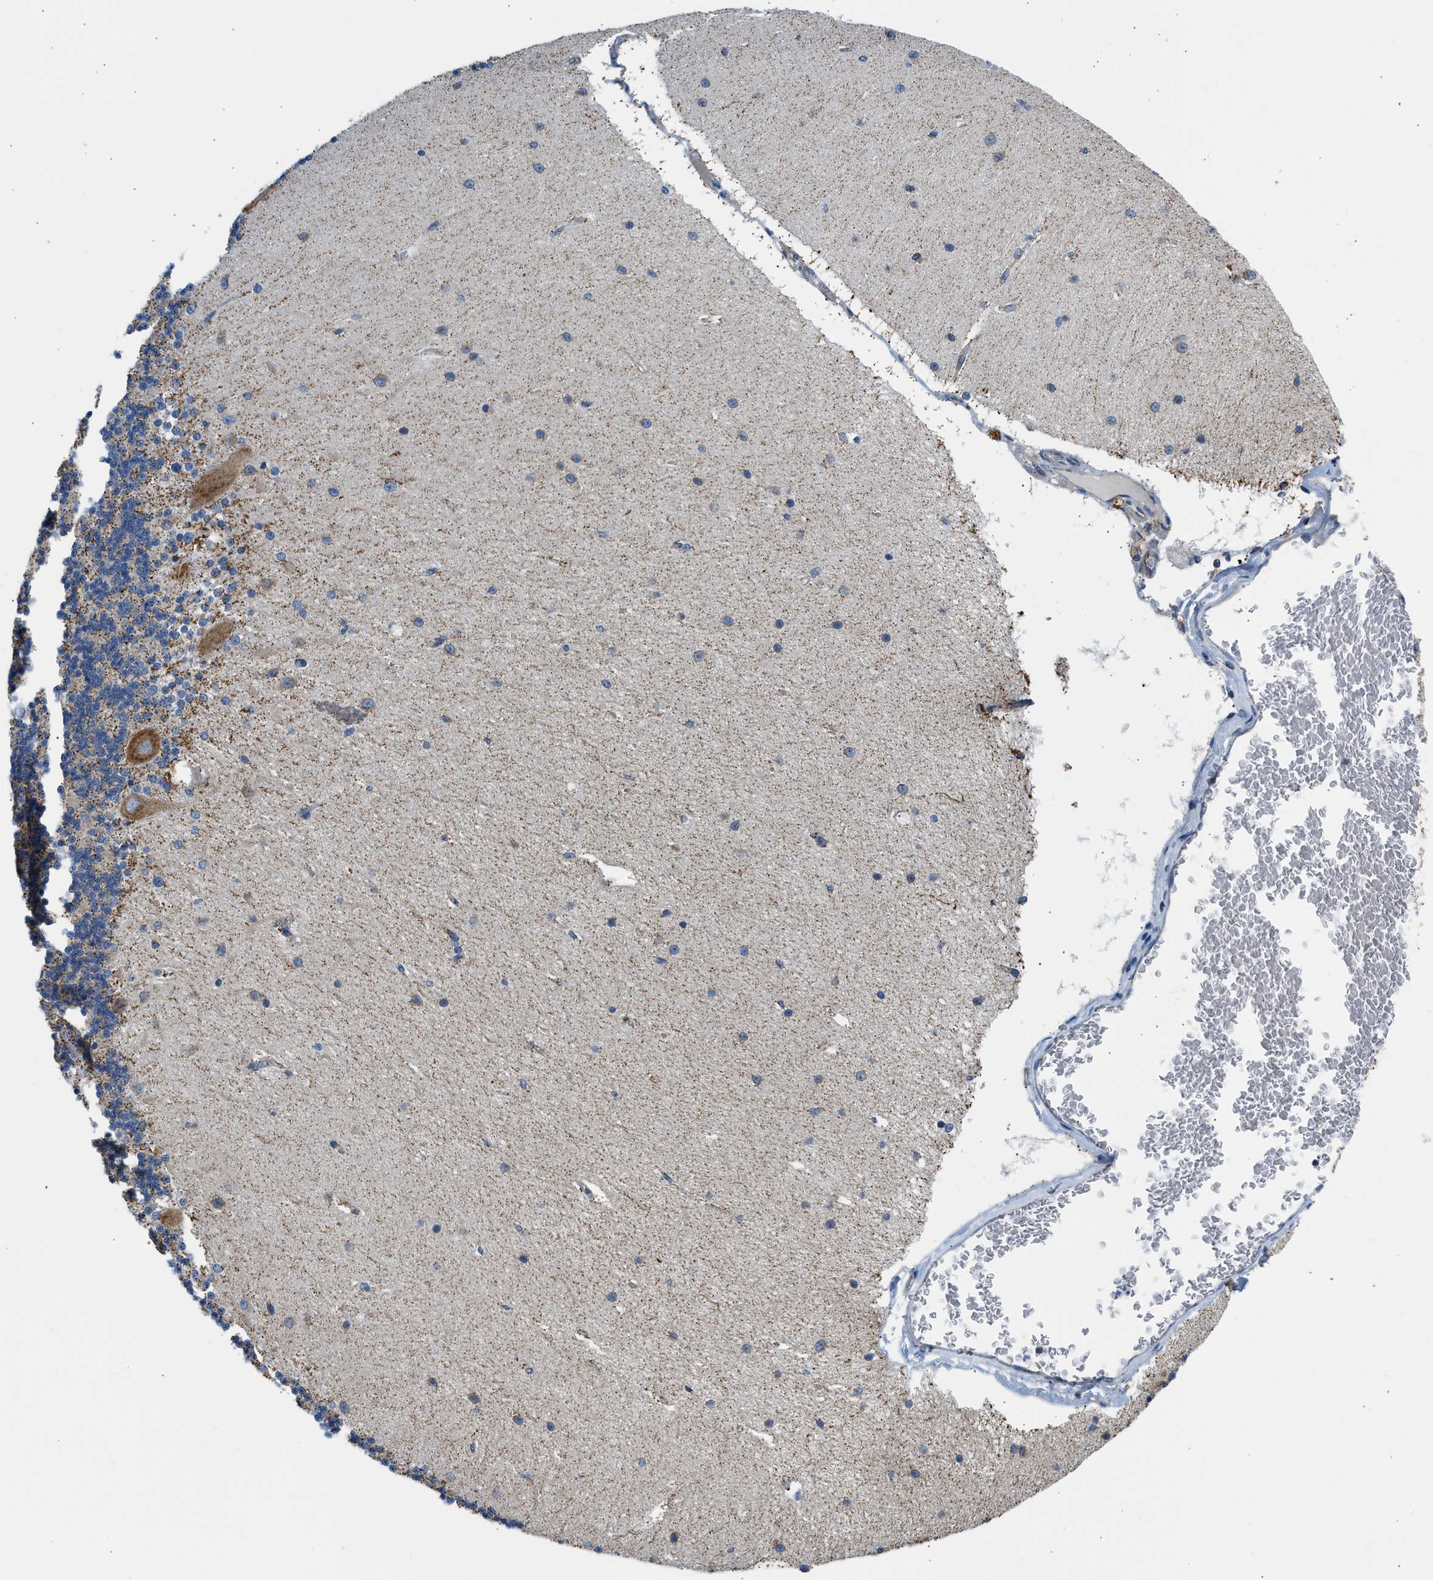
{"staining": {"intensity": "moderate", "quantity": "25%-75%", "location": "cytoplasmic/membranous"}, "tissue": "cerebellum", "cell_type": "Cells in granular layer", "image_type": "normal", "snomed": [{"axis": "morphology", "description": "Normal tissue, NOS"}, {"axis": "topography", "description": "Cerebellum"}], "caption": "This is an image of IHC staining of normal cerebellum, which shows moderate staining in the cytoplasmic/membranous of cells in granular layer.", "gene": "CAMKK2", "patient": {"sex": "female", "age": 54}}